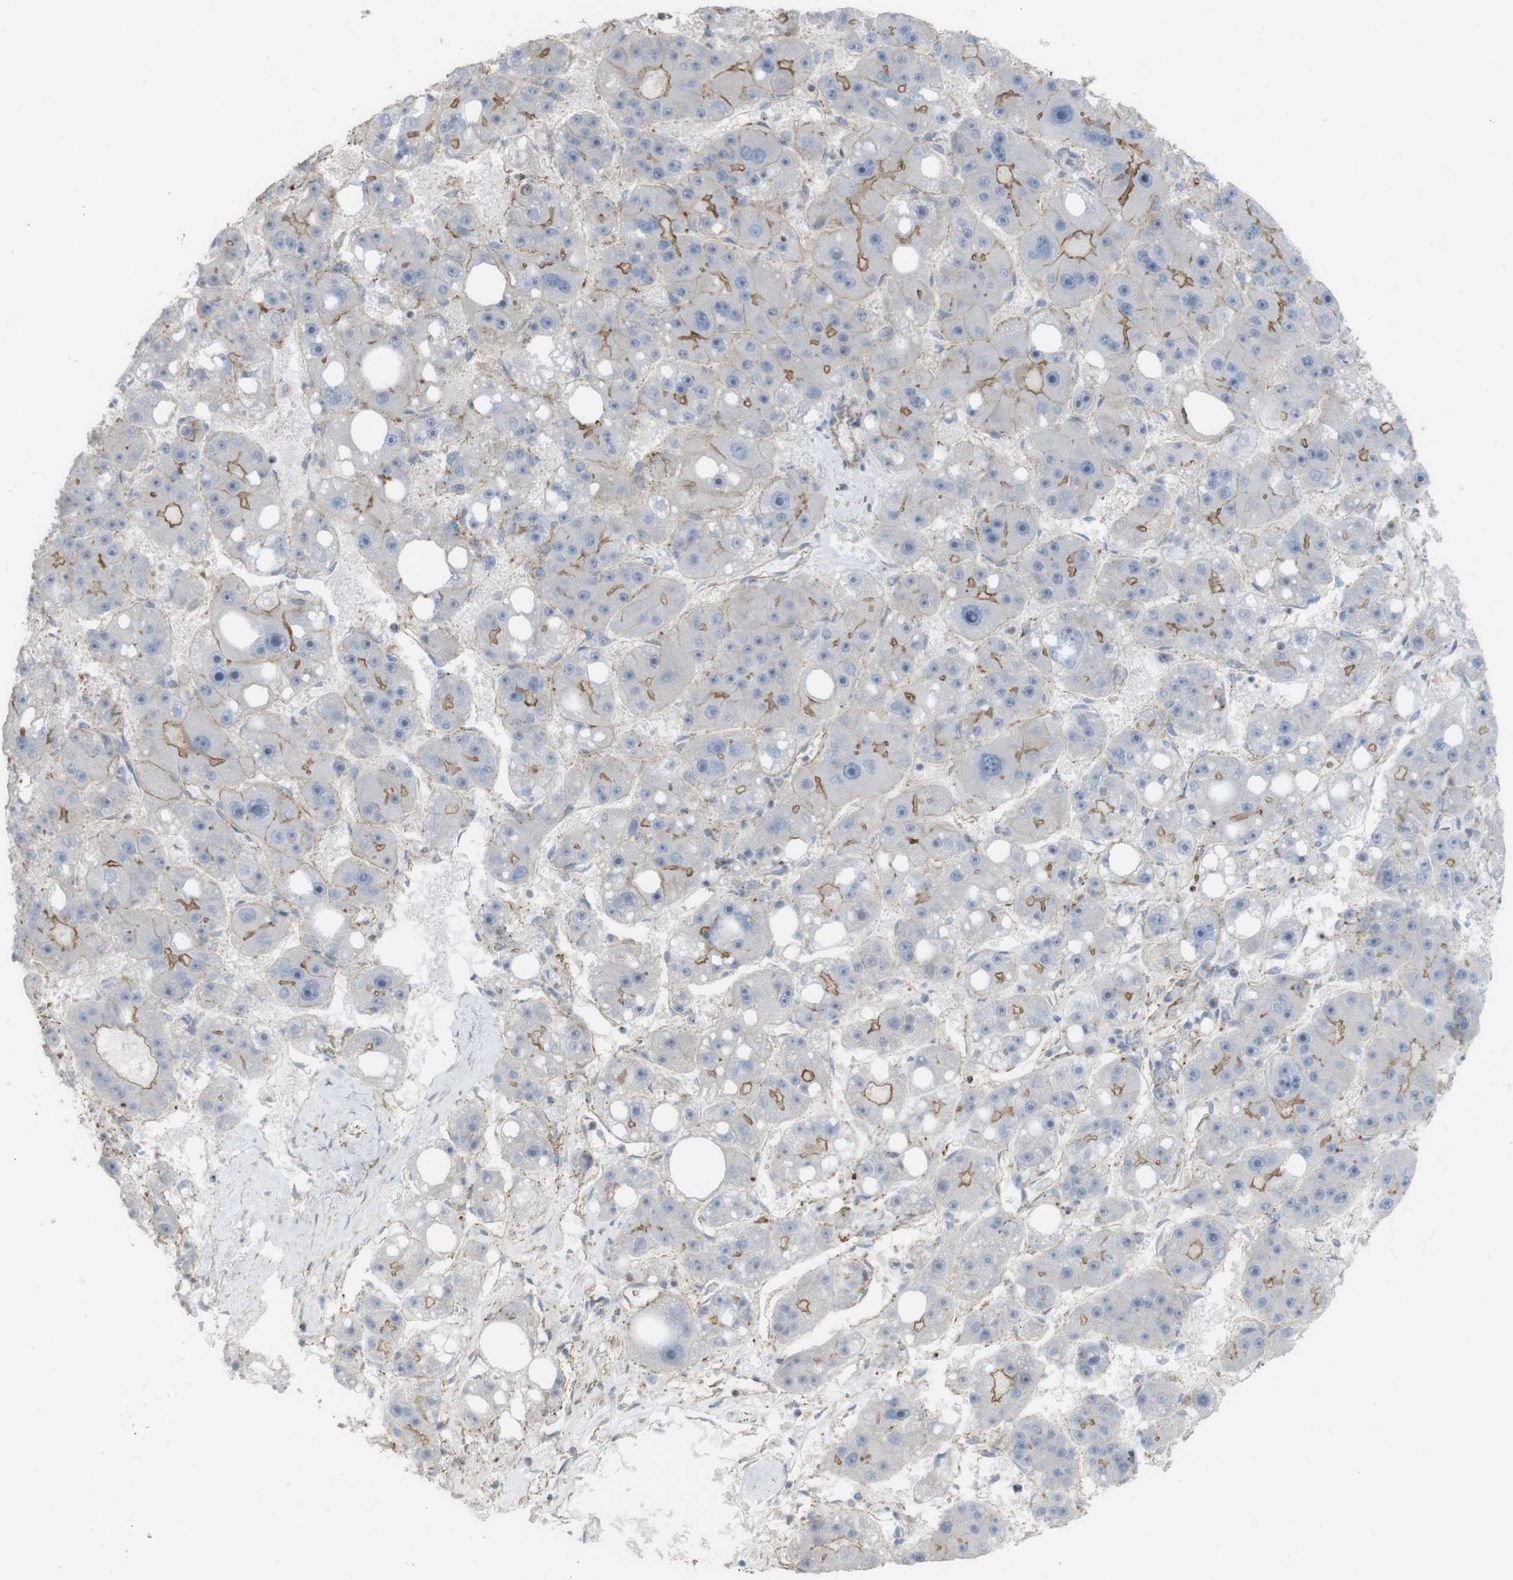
{"staining": {"intensity": "moderate", "quantity": "<25%", "location": "cytoplasmic/membranous"}, "tissue": "liver cancer", "cell_type": "Tumor cells", "image_type": "cancer", "snomed": [{"axis": "morphology", "description": "Carcinoma, Hepatocellular, NOS"}, {"axis": "topography", "description": "Liver"}], "caption": "This micrograph displays immunohistochemistry staining of human liver cancer (hepatocellular carcinoma), with low moderate cytoplasmic/membranous staining in about <25% of tumor cells.", "gene": "PREX2", "patient": {"sex": "female", "age": 61}}